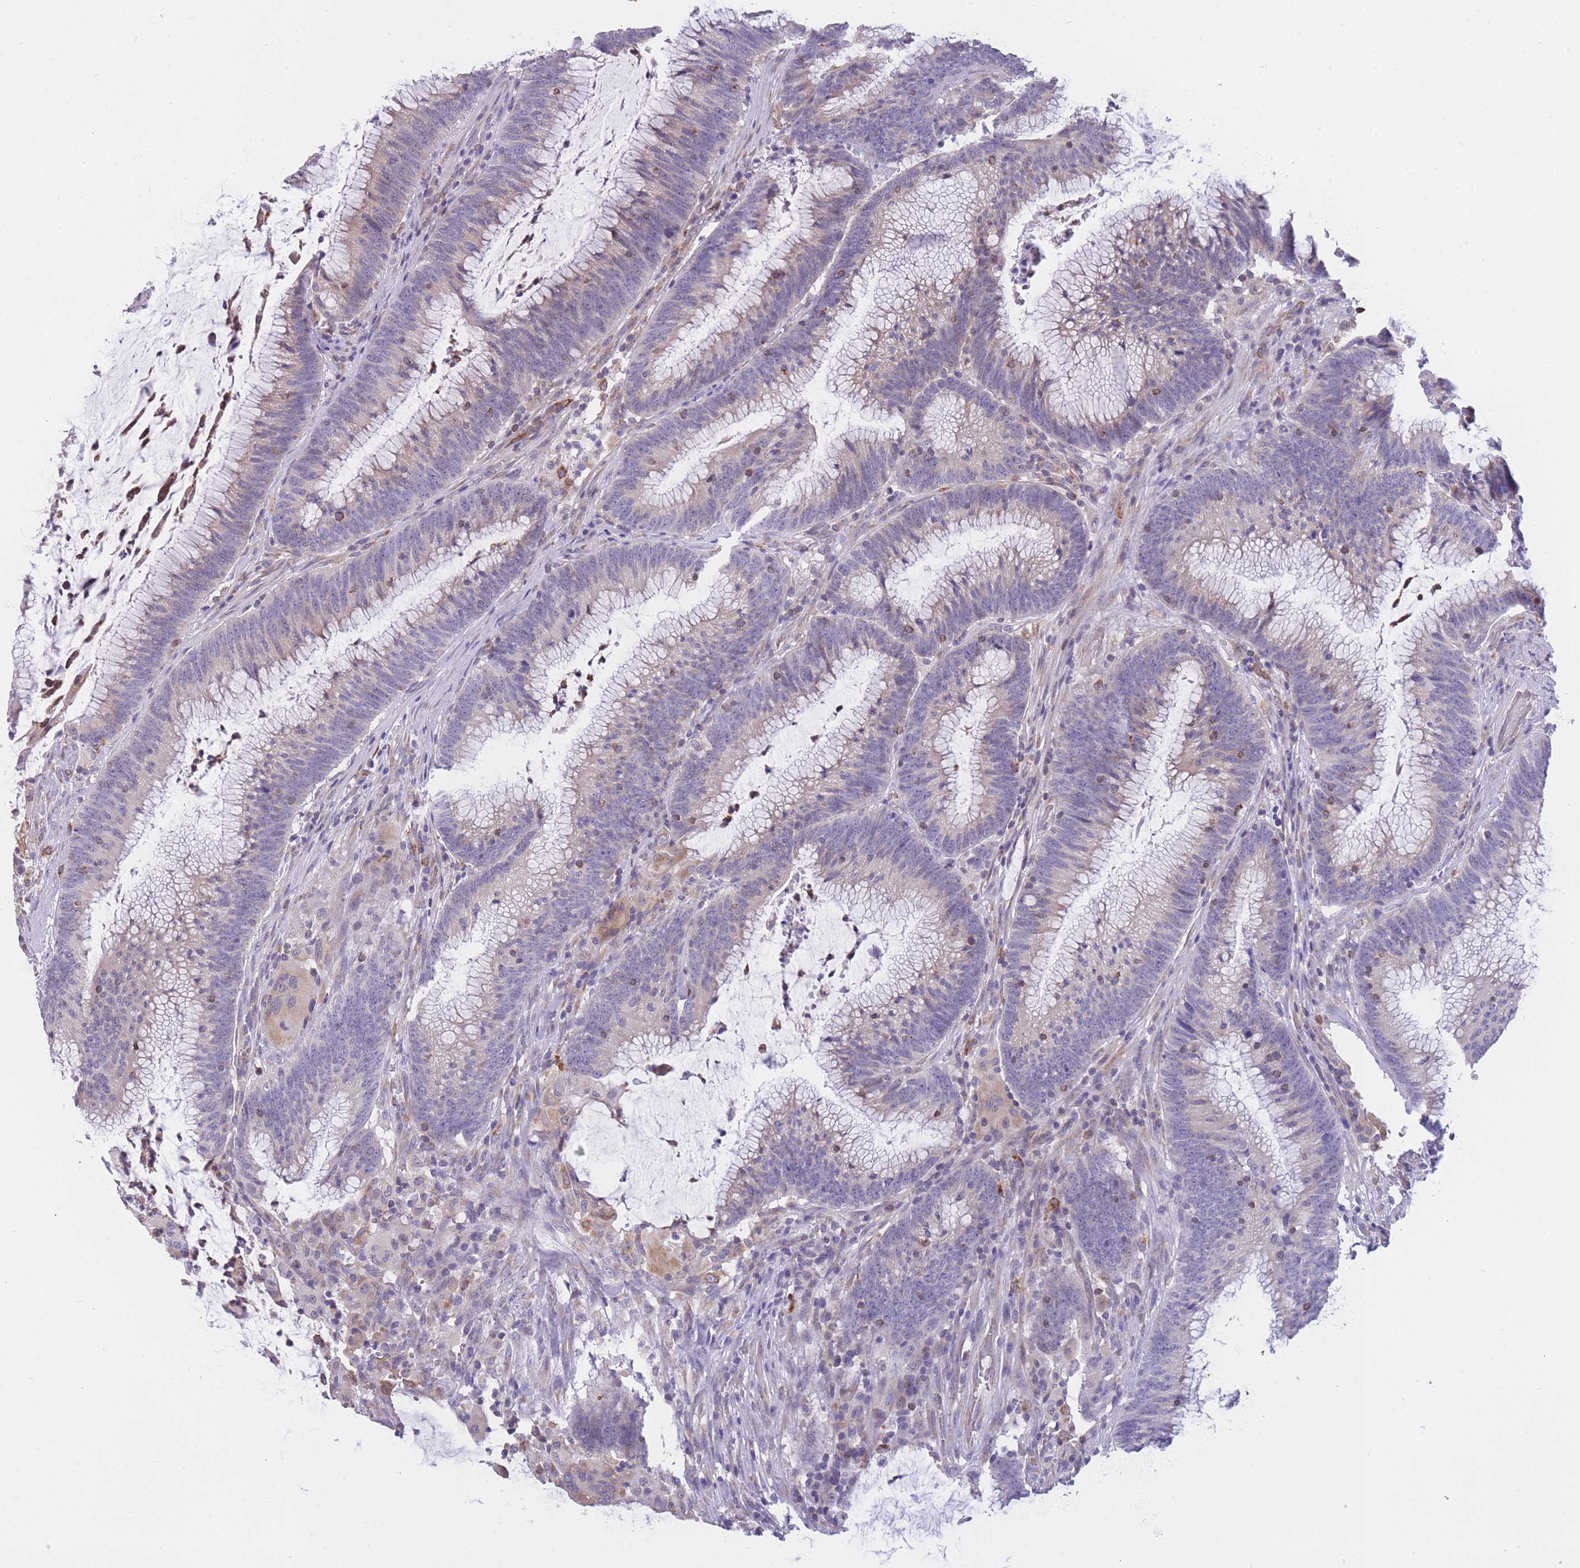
{"staining": {"intensity": "weak", "quantity": "25%-75%", "location": "cytoplasmic/membranous"}, "tissue": "colorectal cancer", "cell_type": "Tumor cells", "image_type": "cancer", "snomed": [{"axis": "morphology", "description": "Adenocarcinoma, NOS"}, {"axis": "topography", "description": "Rectum"}], "caption": "DAB (3,3'-diaminobenzidine) immunohistochemical staining of colorectal adenocarcinoma demonstrates weak cytoplasmic/membranous protein expression in approximately 25%-75% of tumor cells. (DAB (3,3'-diaminobenzidine) IHC, brown staining for protein, blue staining for nuclei).", "gene": "ZNF662", "patient": {"sex": "female", "age": 77}}